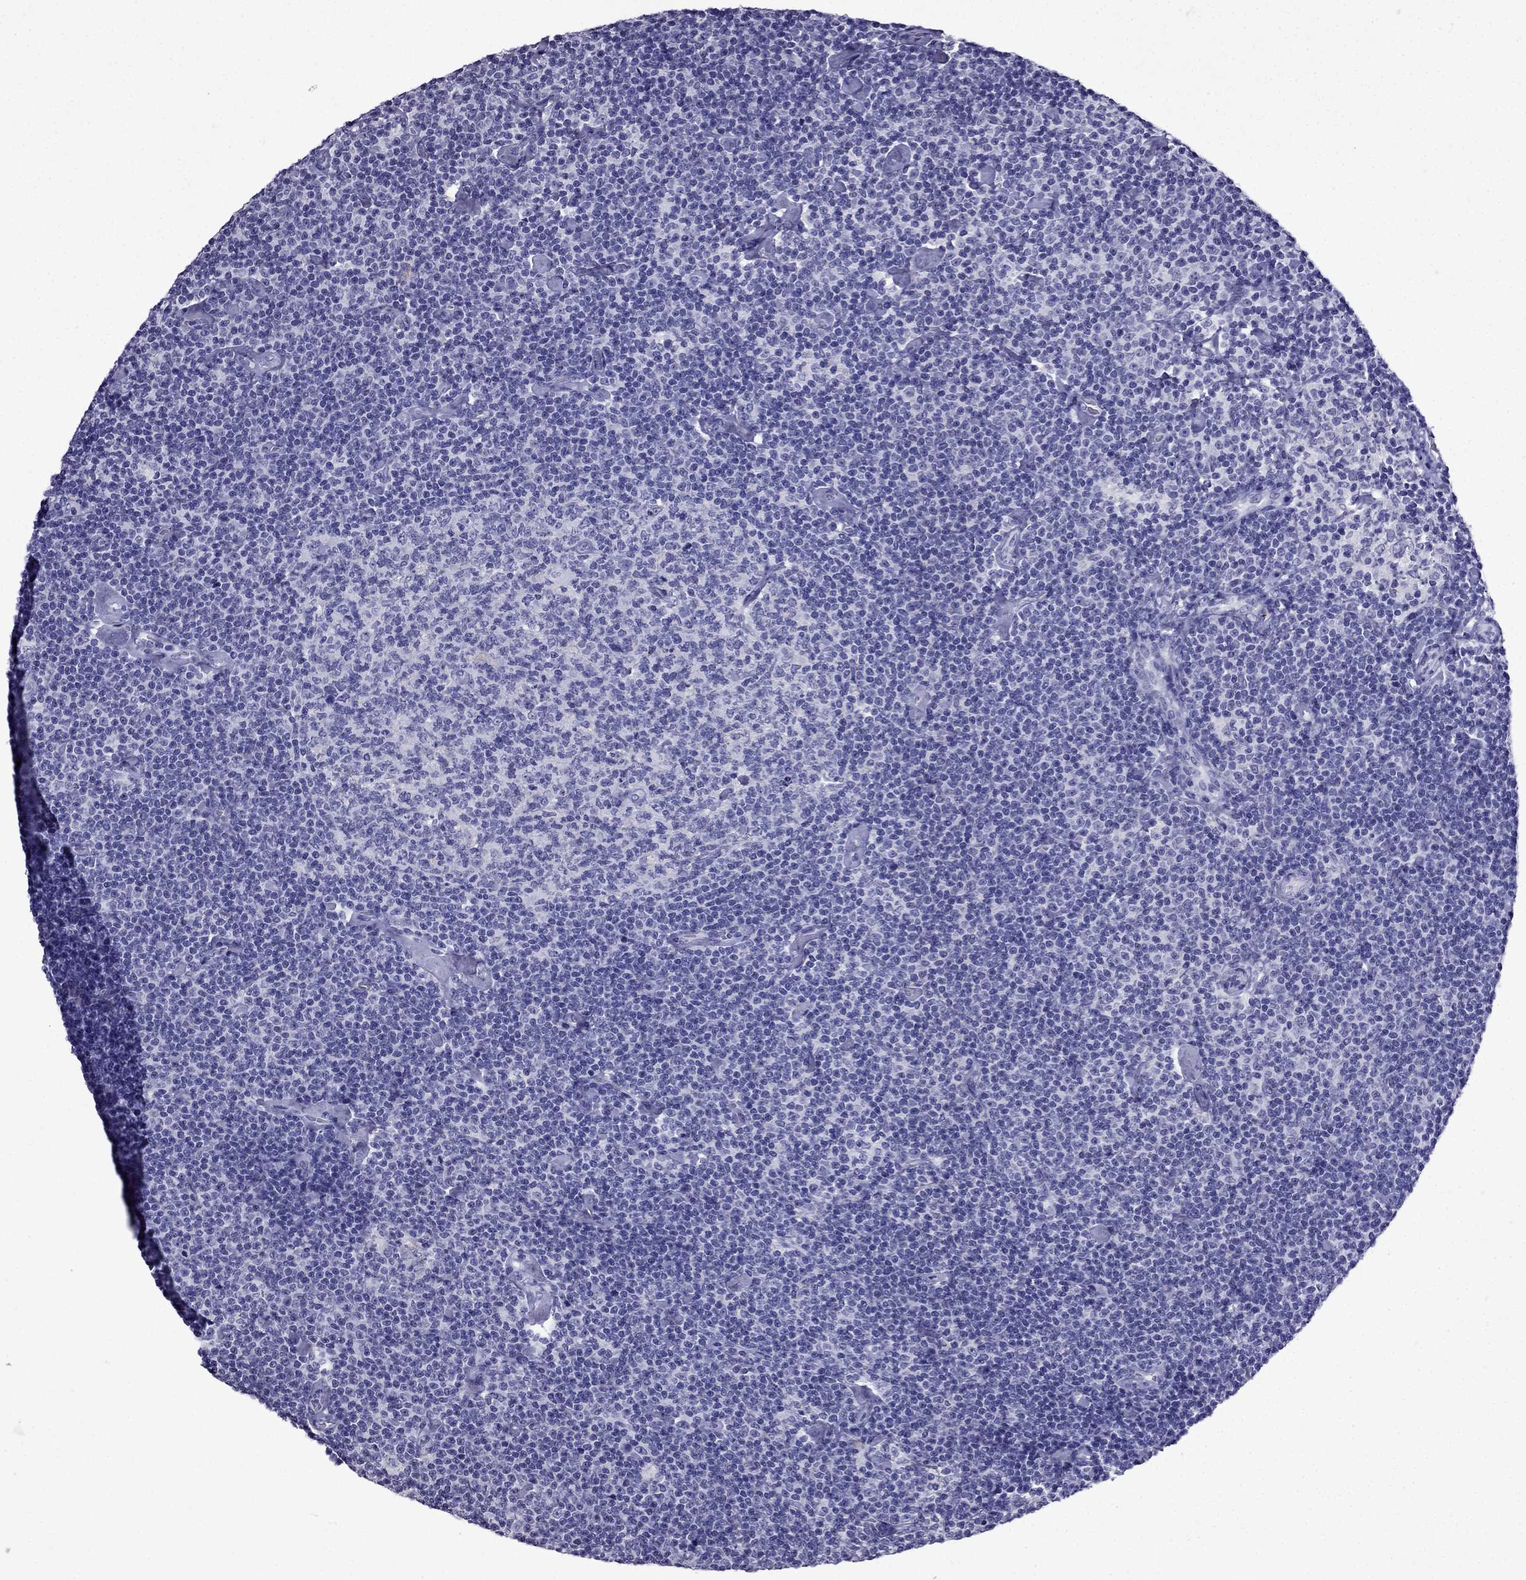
{"staining": {"intensity": "negative", "quantity": "none", "location": "none"}, "tissue": "lymphoma", "cell_type": "Tumor cells", "image_type": "cancer", "snomed": [{"axis": "morphology", "description": "Malignant lymphoma, non-Hodgkin's type, Low grade"}, {"axis": "topography", "description": "Lymph node"}], "caption": "High magnification brightfield microscopy of lymphoma stained with DAB (3,3'-diaminobenzidine) (brown) and counterstained with hematoxylin (blue): tumor cells show no significant staining.", "gene": "DNAH17", "patient": {"sex": "male", "age": 81}}